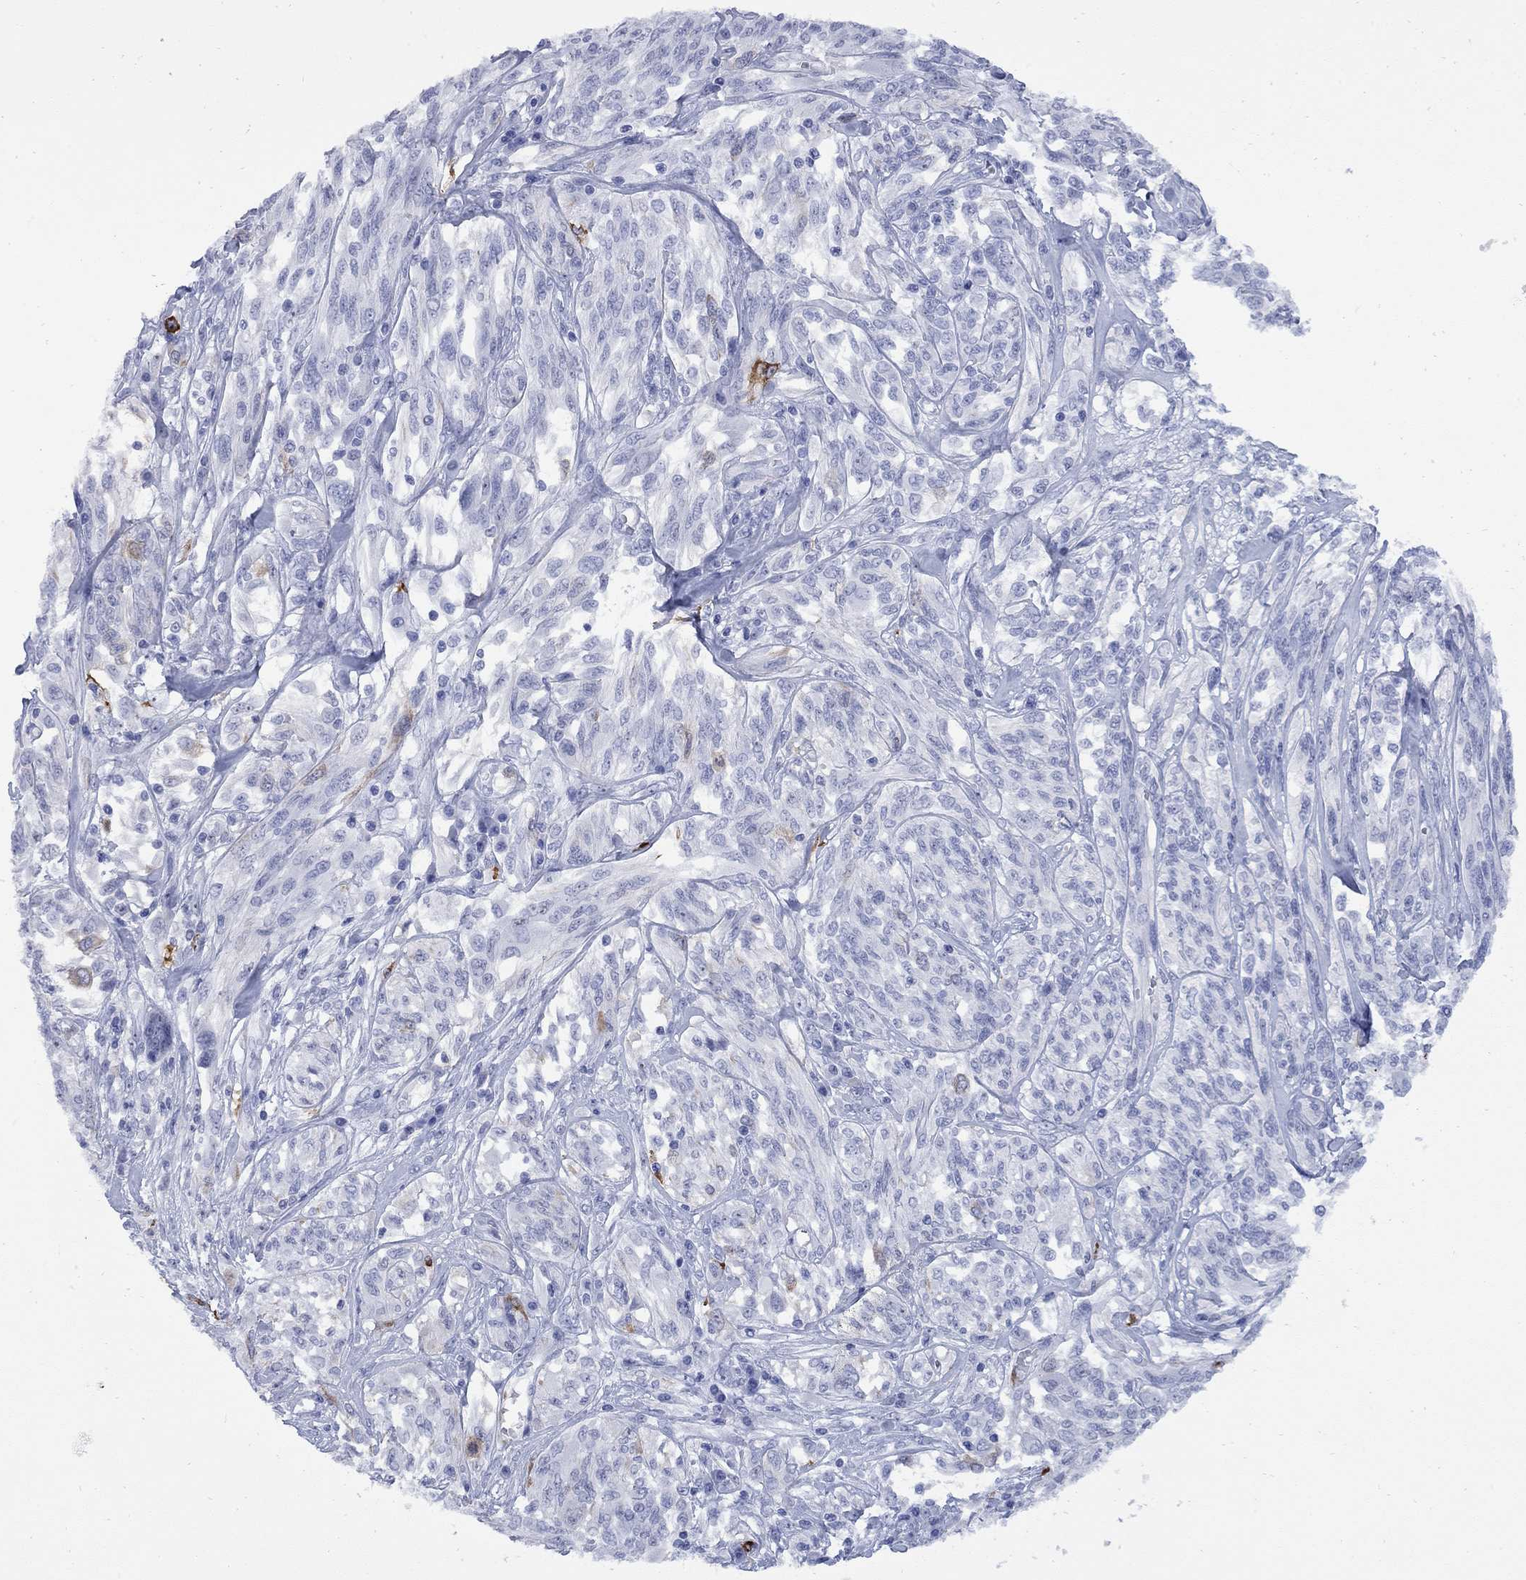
{"staining": {"intensity": "strong", "quantity": "<25%", "location": "cytoplasmic/membranous"}, "tissue": "melanoma", "cell_type": "Tumor cells", "image_type": "cancer", "snomed": [{"axis": "morphology", "description": "Malignant melanoma, NOS"}, {"axis": "topography", "description": "Skin"}], "caption": "Tumor cells demonstrate strong cytoplasmic/membranous positivity in approximately <25% of cells in melanoma. (IHC, brightfield microscopy, high magnification).", "gene": "TACC3", "patient": {"sex": "female", "age": 91}}